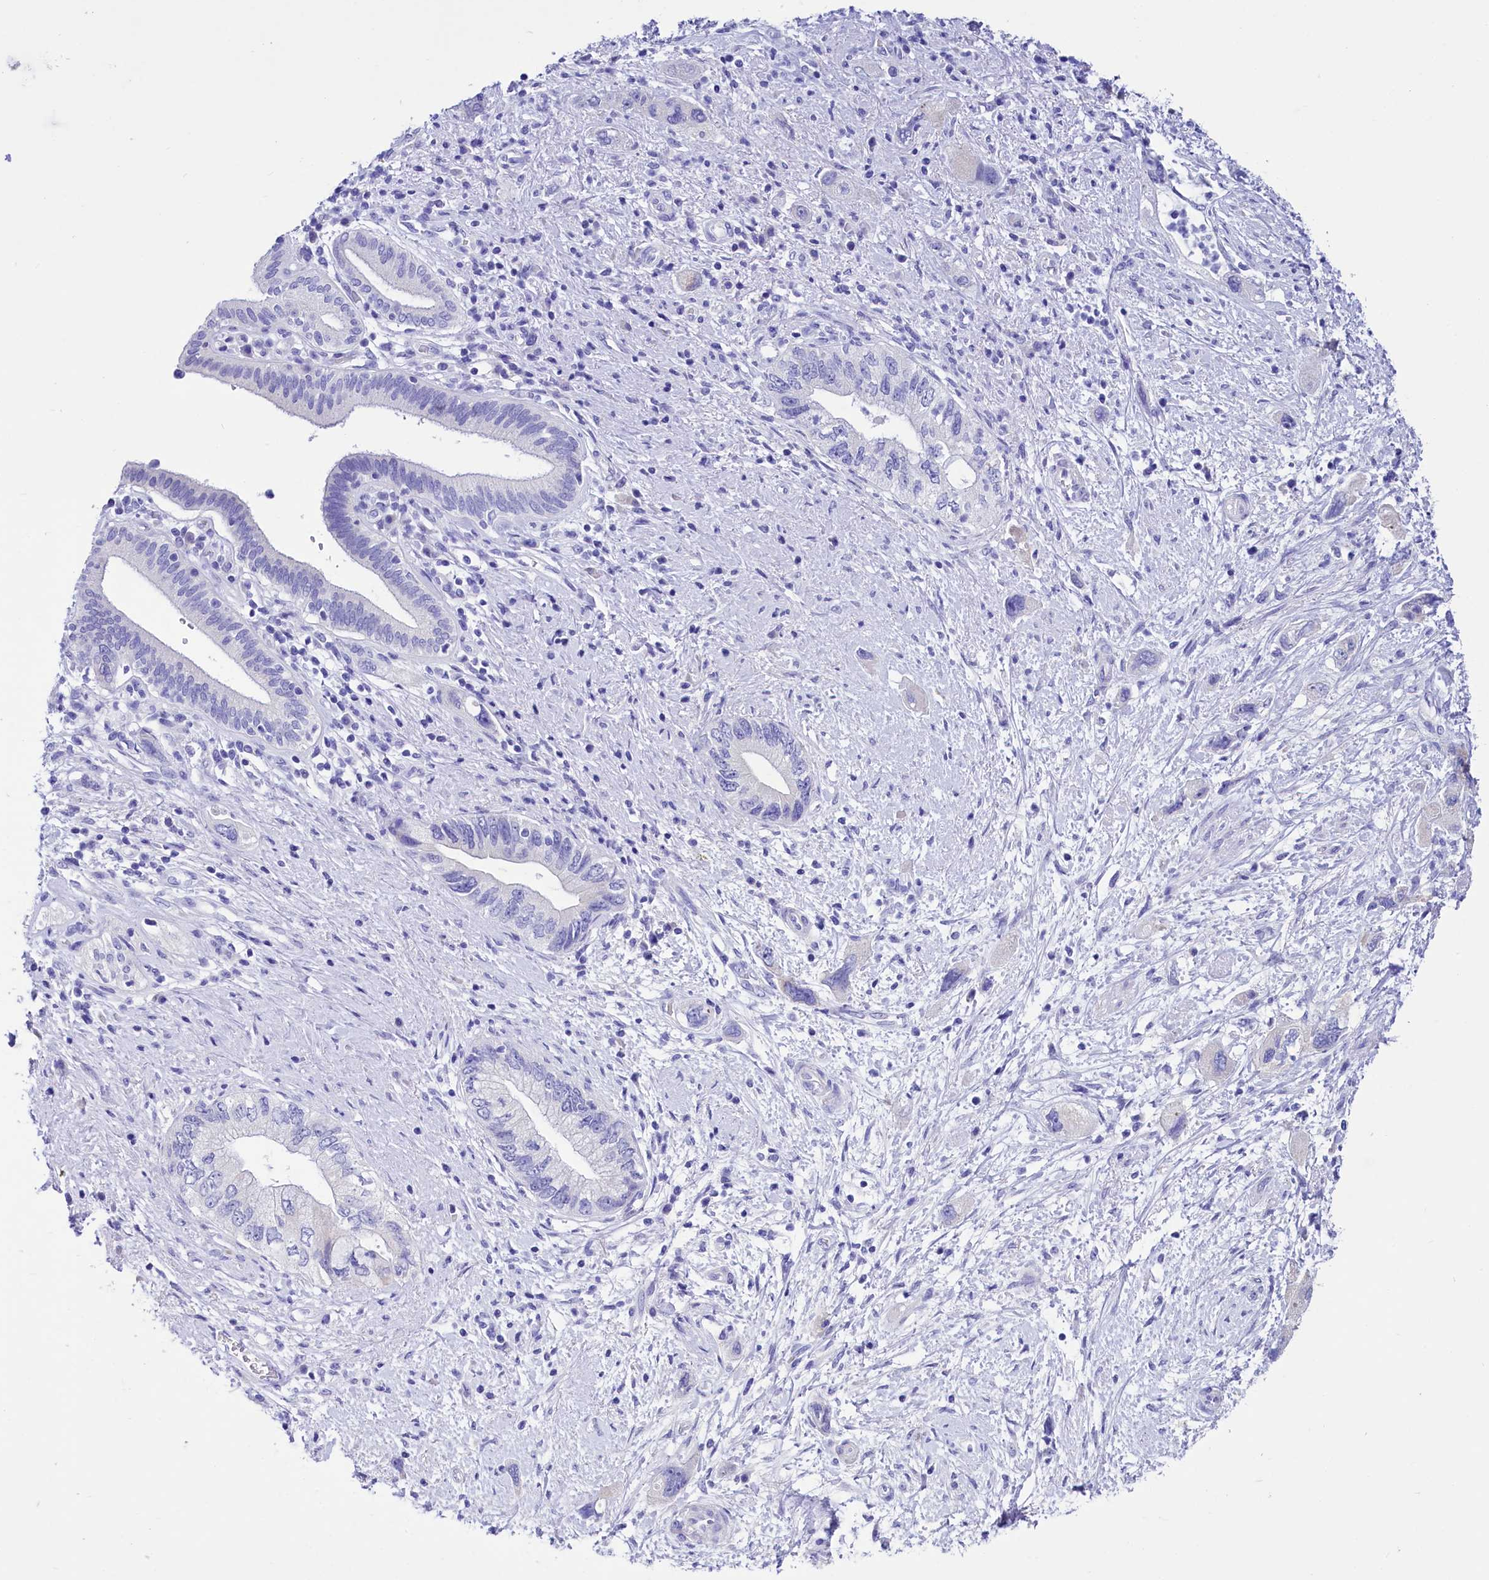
{"staining": {"intensity": "negative", "quantity": "none", "location": "none"}, "tissue": "pancreatic cancer", "cell_type": "Tumor cells", "image_type": "cancer", "snomed": [{"axis": "morphology", "description": "Adenocarcinoma, NOS"}, {"axis": "topography", "description": "Pancreas"}], "caption": "DAB (3,3'-diaminobenzidine) immunohistochemical staining of pancreatic cancer displays no significant expression in tumor cells.", "gene": "TTC36", "patient": {"sex": "female", "age": 73}}